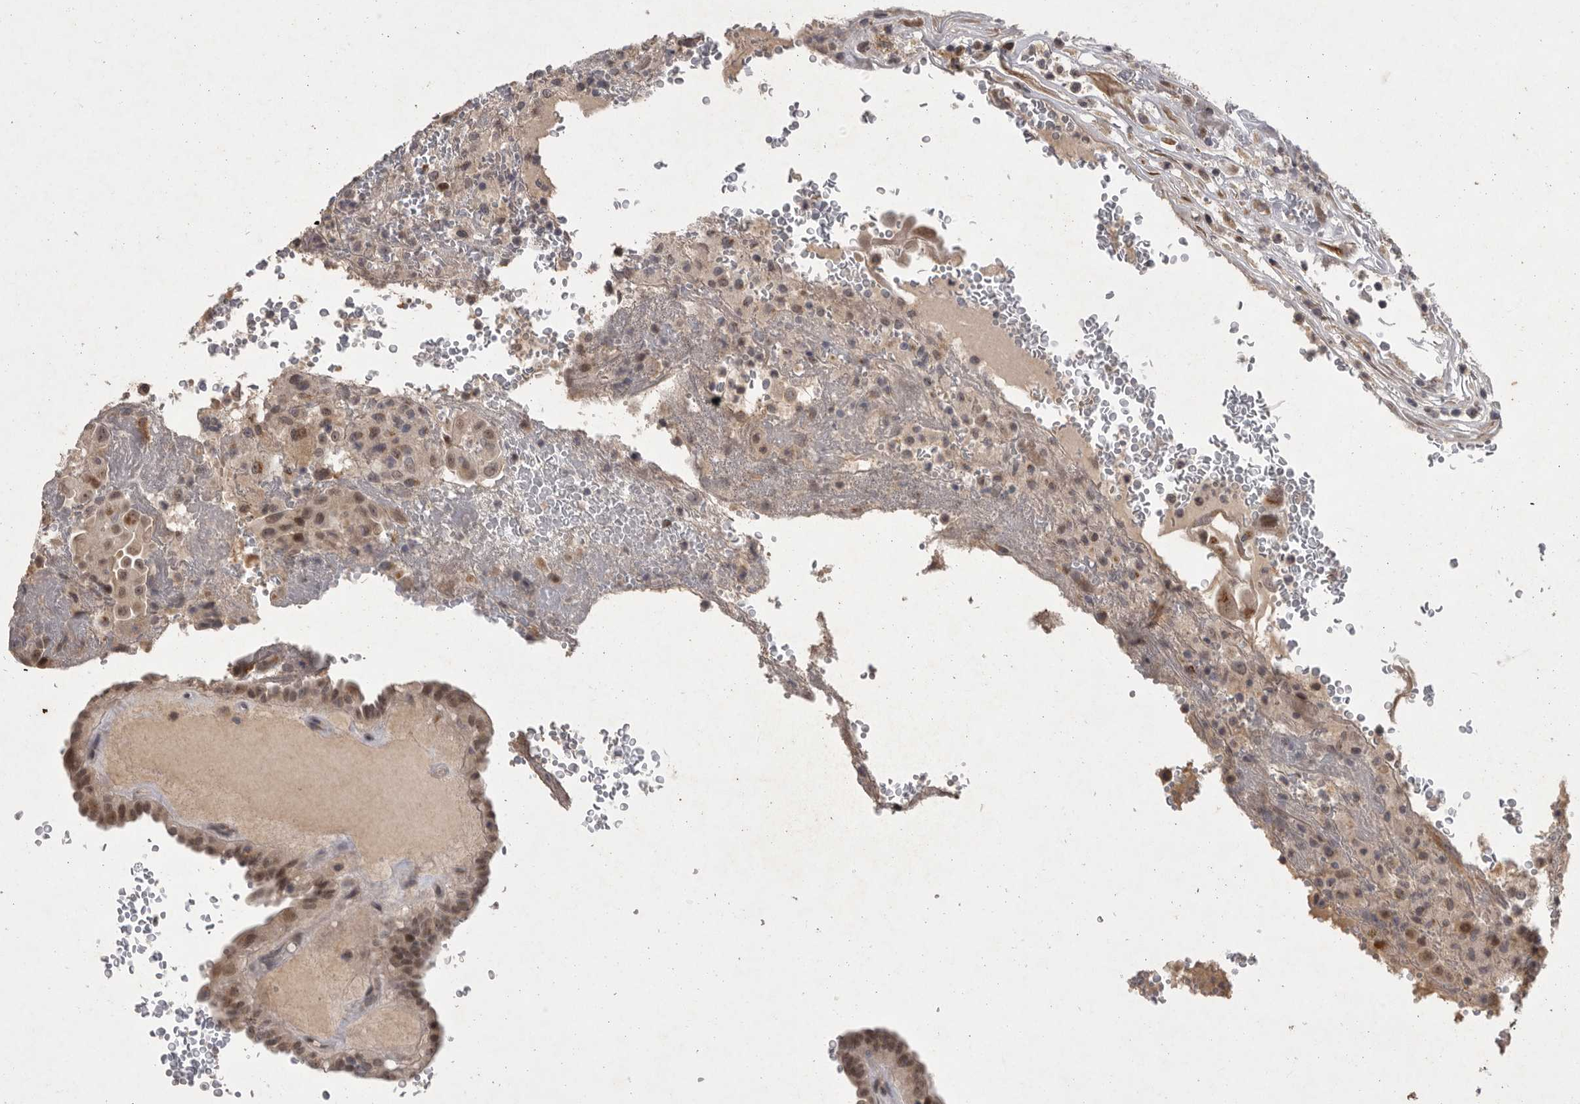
{"staining": {"intensity": "moderate", "quantity": ">75%", "location": "nuclear"}, "tissue": "thyroid cancer", "cell_type": "Tumor cells", "image_type": "cancer", "snomed": [{"axis": "morphology", "description": "Papillary adenocarcinoma, NOS"}, {"axis": "topography", "description": "Thyroid gland"}], "caption": "A brown stain labels moderate nuclear staining of a protein in papillary adenocarcinoma (thyroid) tumor cells.", "gene": "MAN2A1", "patient": {"sex": "male", "age": 77}}